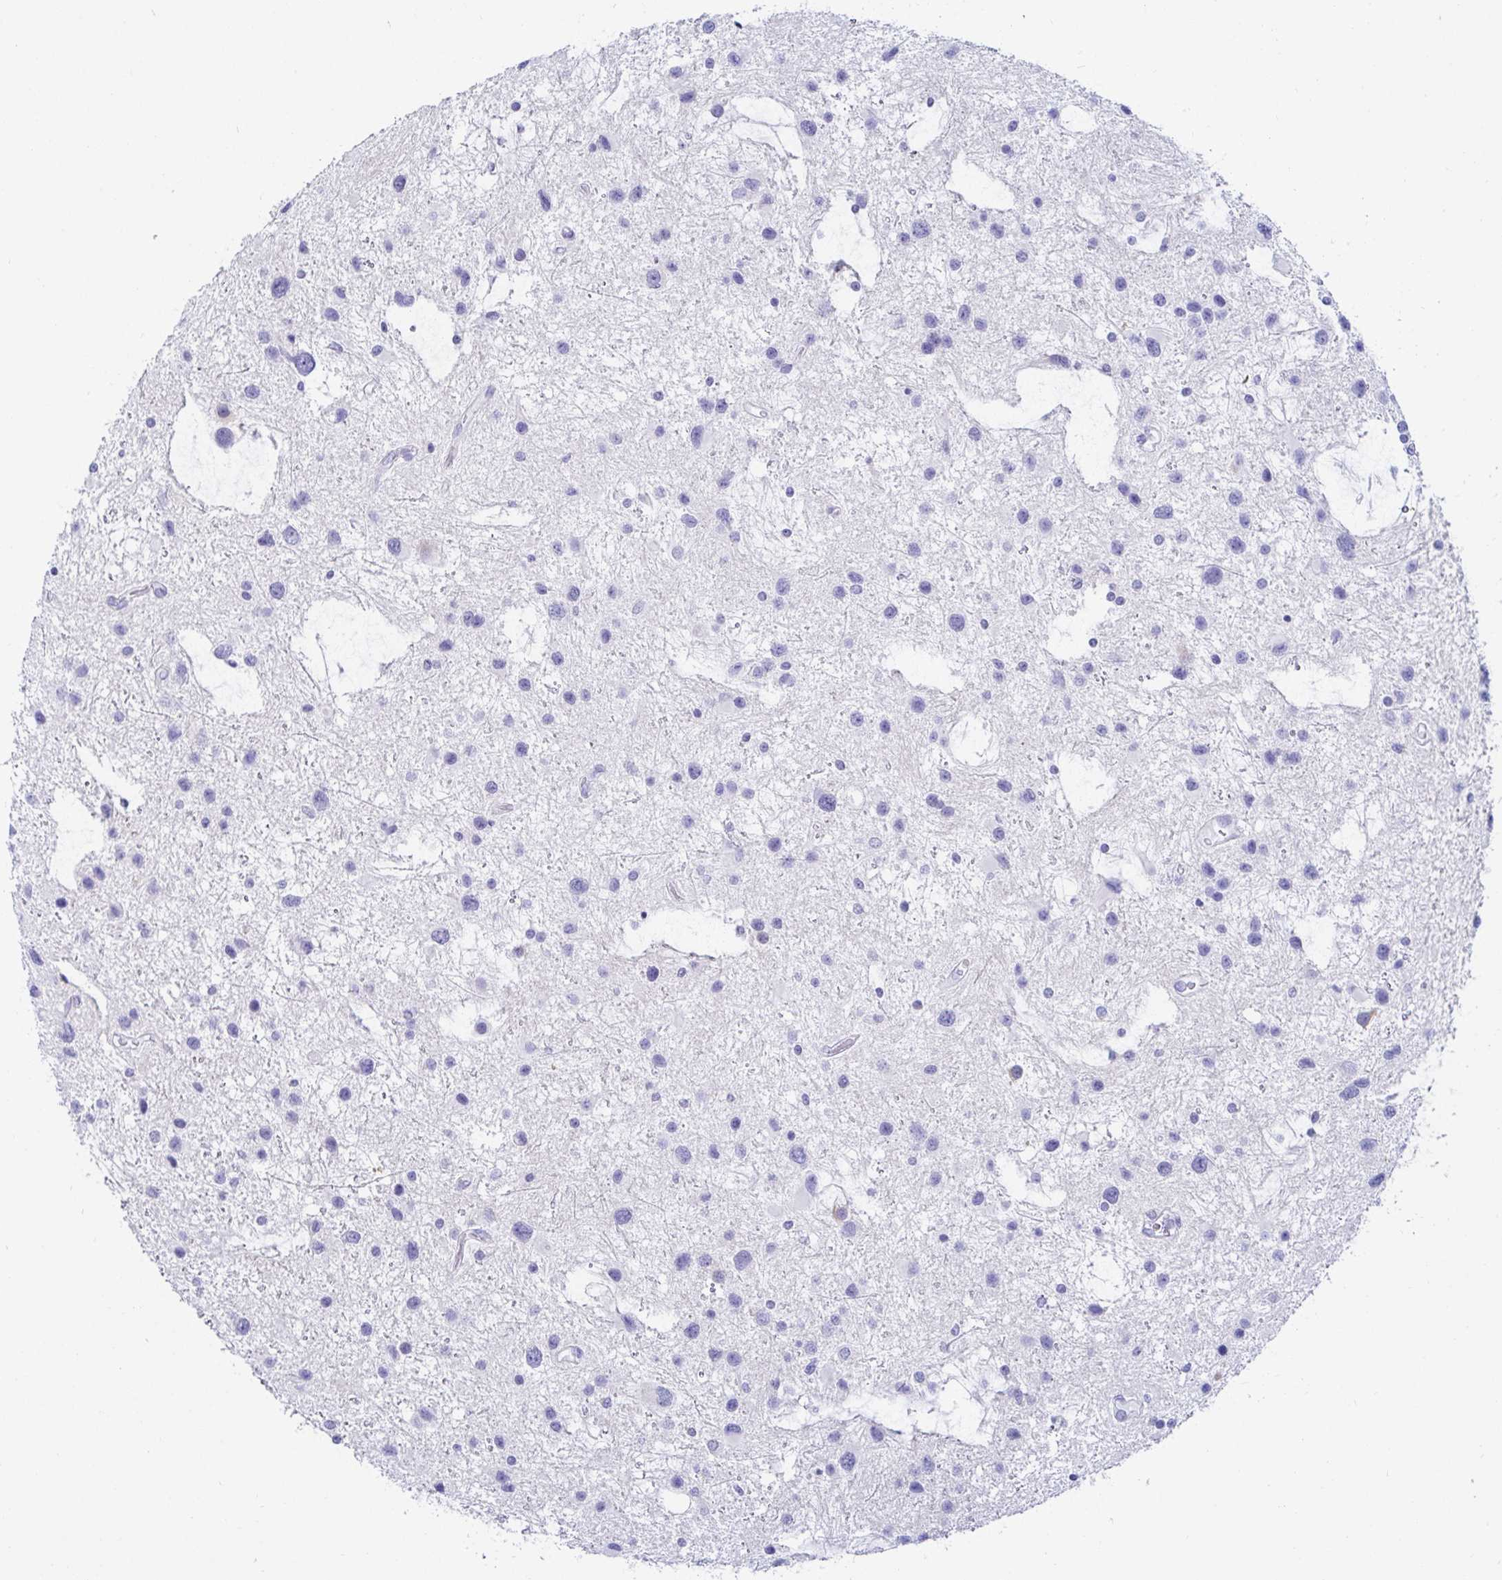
{"staining": {"intensity": "negative", "quantity": "none", "location": "none"}, "tissue": "glioma", "cell_type": "Tumor cells", "image_type": "cancer", "snomed": [{"axis": "morphology", "description": "Glioma, malignant, Low grade"}, {"axis": "topography", "description": "Brain"}], "caption": "Glioma stained for a protein using immunohistochemistry exhibits no expression tumor cells.", "gene": "C4orf17", "patient": {"sex": "female", "age": 32}}